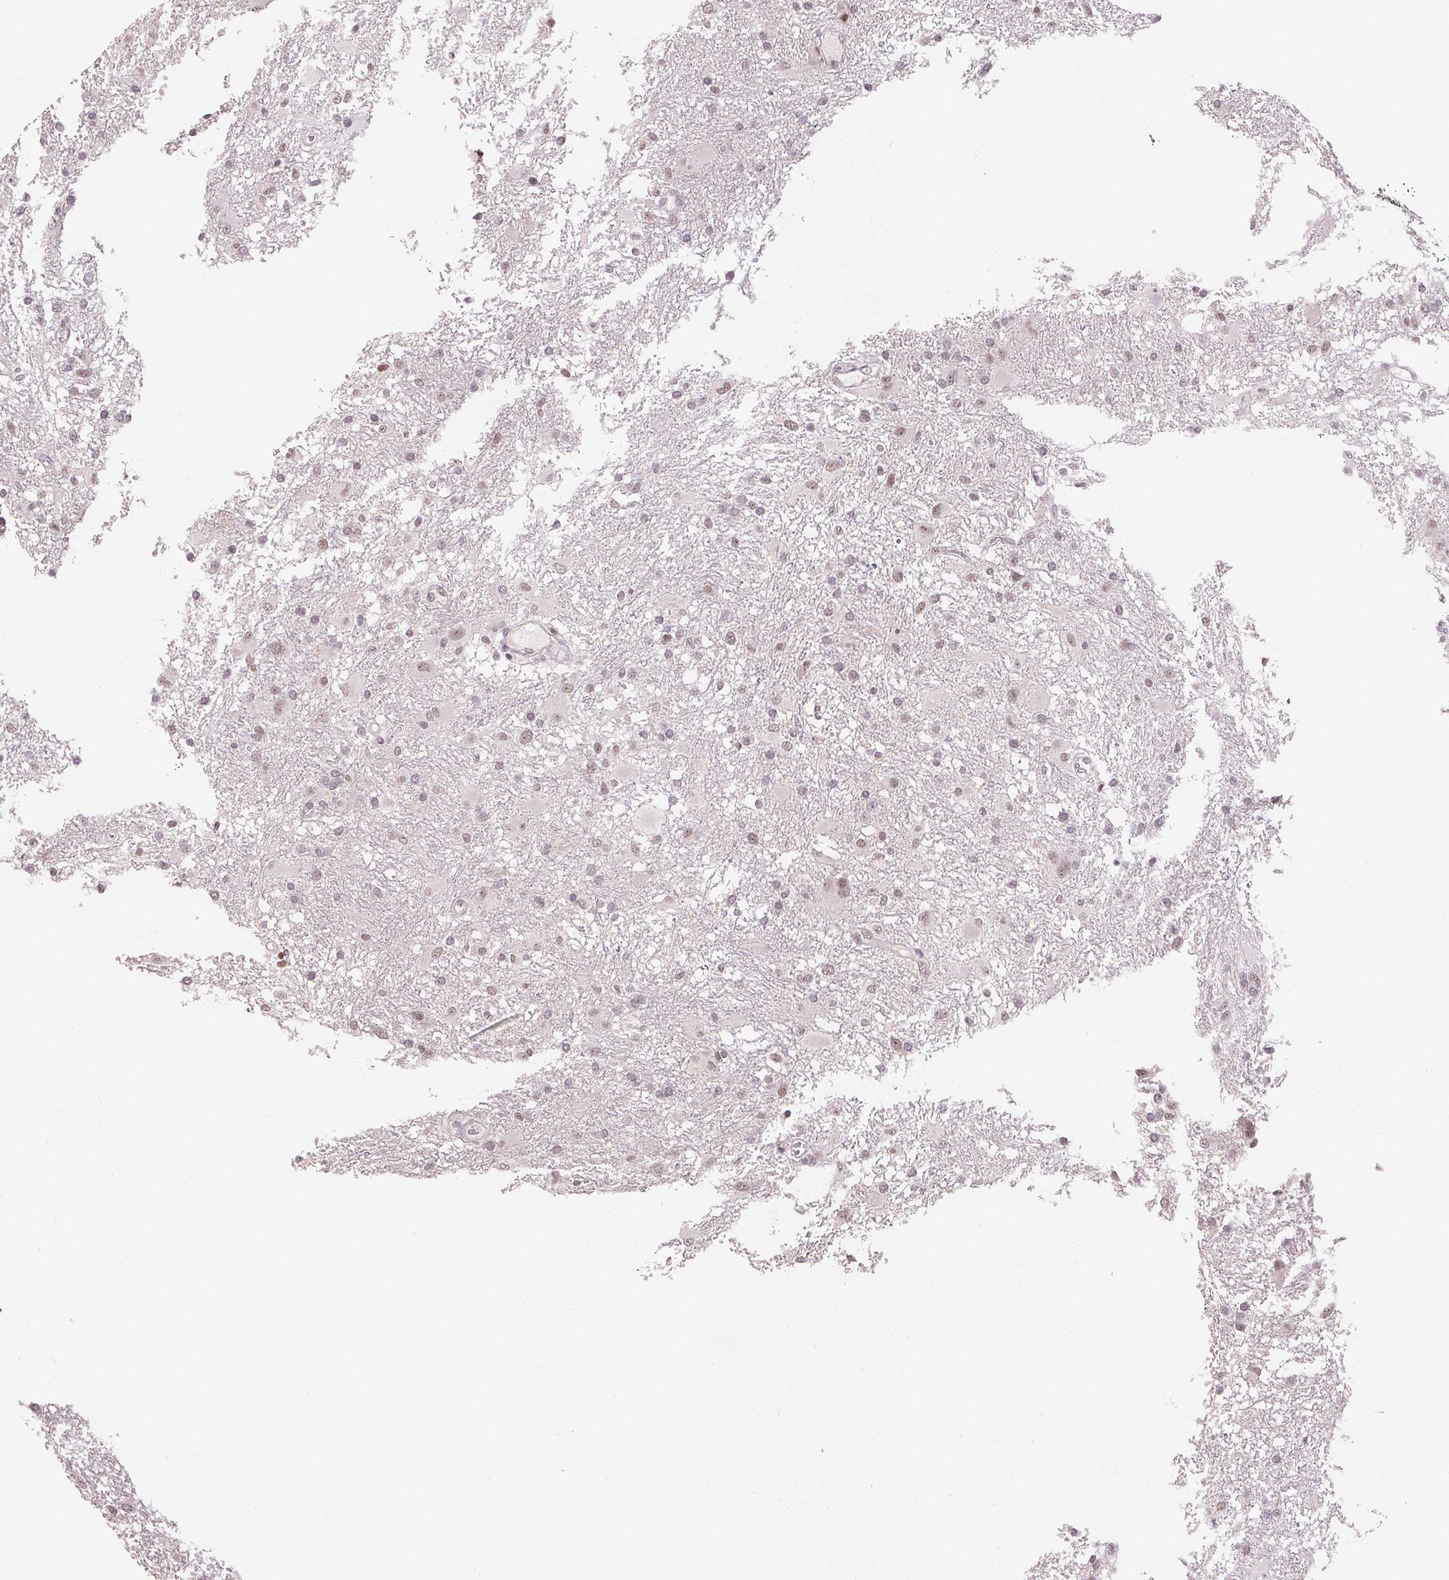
{"staining": {"intensity": "weak", "quantity": ">75%", "location": "nuclear"}, "tissue": "glioma", "cell_type": "Tumor cells", "image_type": "cancer", "snomed": [{"axis": "morphology", "description": "Glioma, malignant, High grade"}, {"axis": "topography", "description": "Brain"}], "caption": "IHC (DAB) staining of human glioma reveals weak nuclear protein expression in about >75% of tumor cells. The staining was performed using DAB (3,3'-diaminobenzidine) to visualize the protein expression in brown, while the nuclei were stained in blue with hematoxylin (Magnification: 20x).", "gene": "KDM4D", "patient": {"sex": "male", "age": 53}}